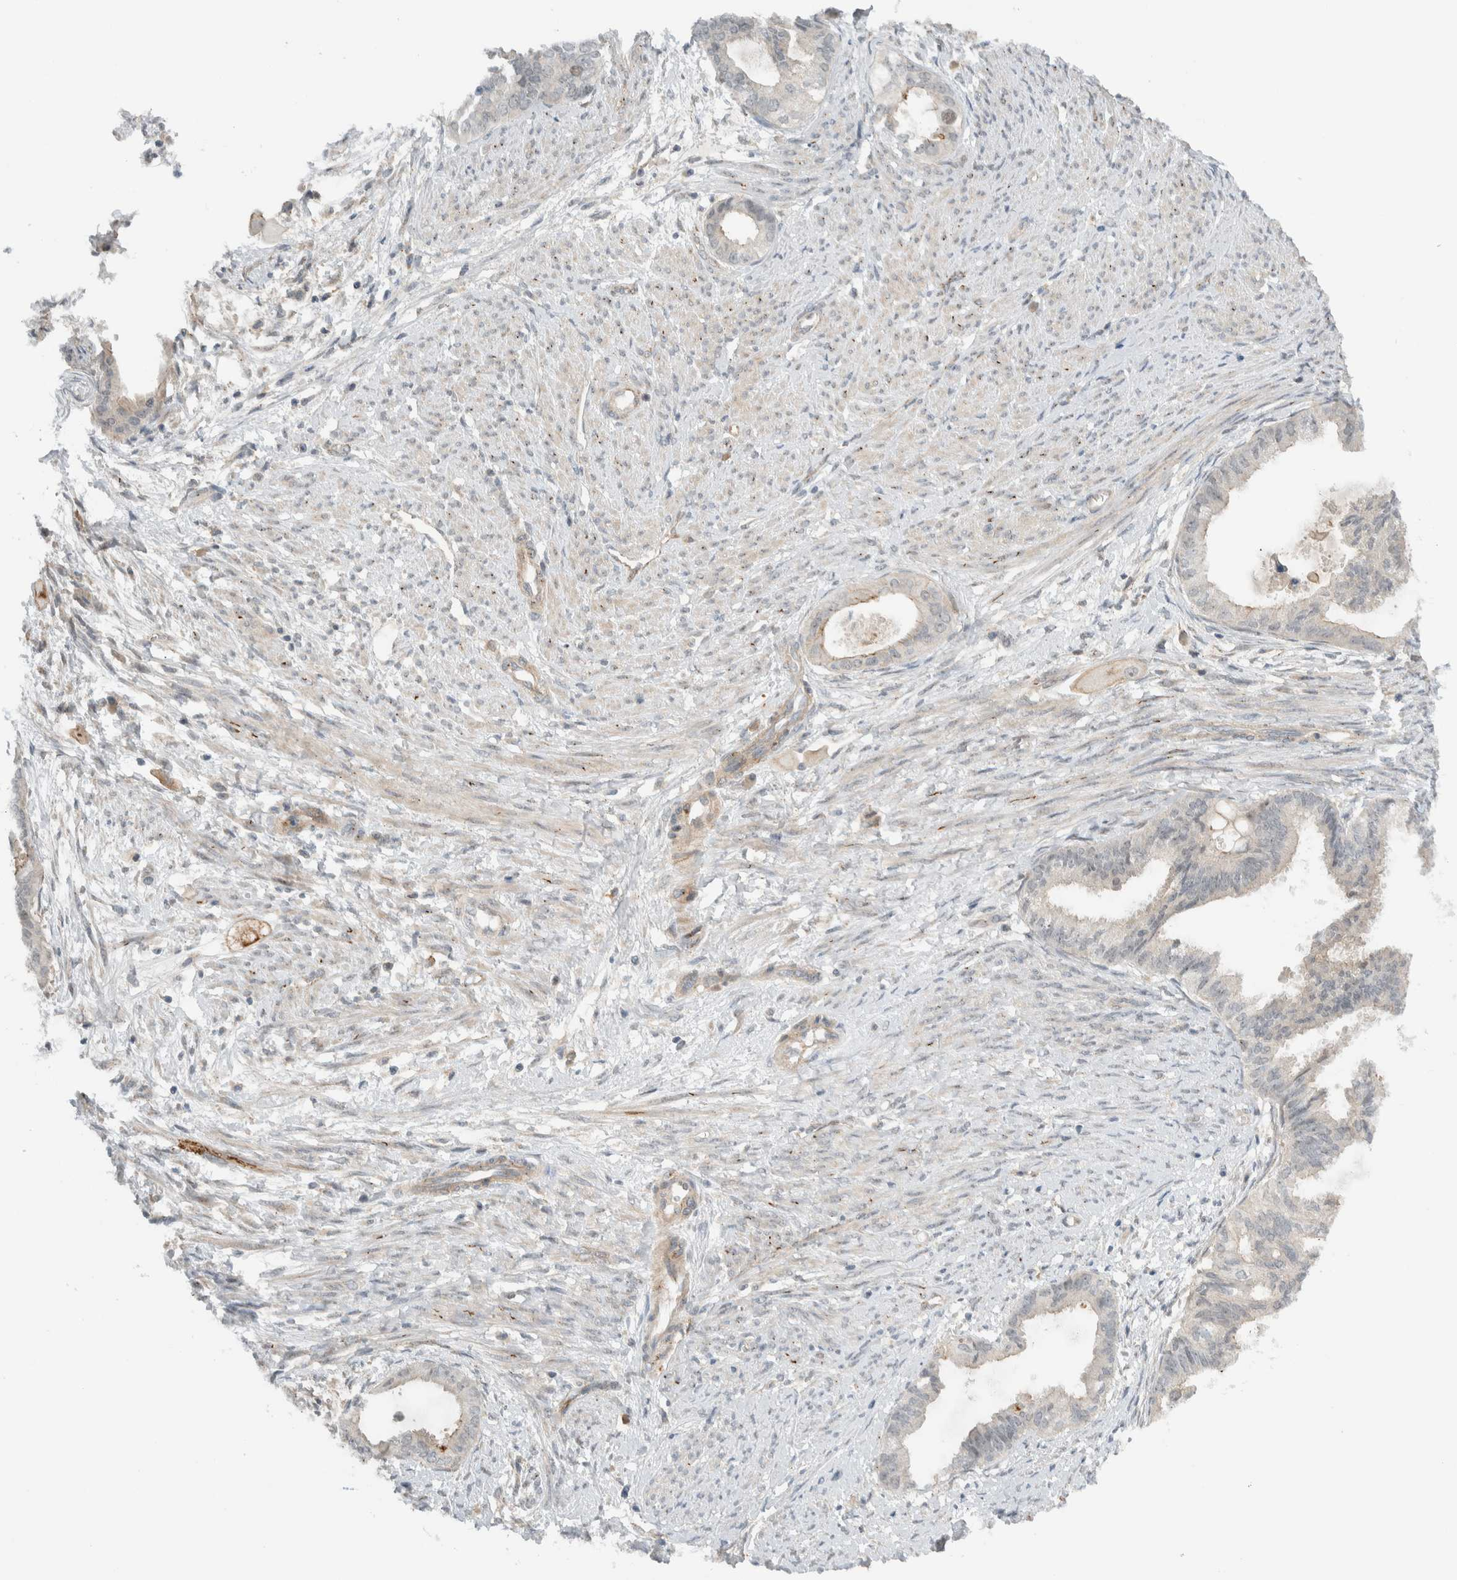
{"staining": {"intensity": "negative", "quantity": "none", "location": "none"}, "tissue": "cervical cancer", "cell_type": "Tumor cells", "image_type": "cancer", "snomed": [{"axis": "morphology", "description": "Normal tissue, NOS"}, {"axis": "morphology", "description": "Adenocarcinoma, NOS"}, {"axis": "topography", "description": "Cervix"}, {"axis": "topography", "description": "Endometrium"}], "caption": "This is an immunohistochemistry (IHC) photomicrograph of cervical adenocarcinoma. There is no staining in tumor cells.", "gene": "MPRIP", "patient": {"sex": "female", "age": 86}}